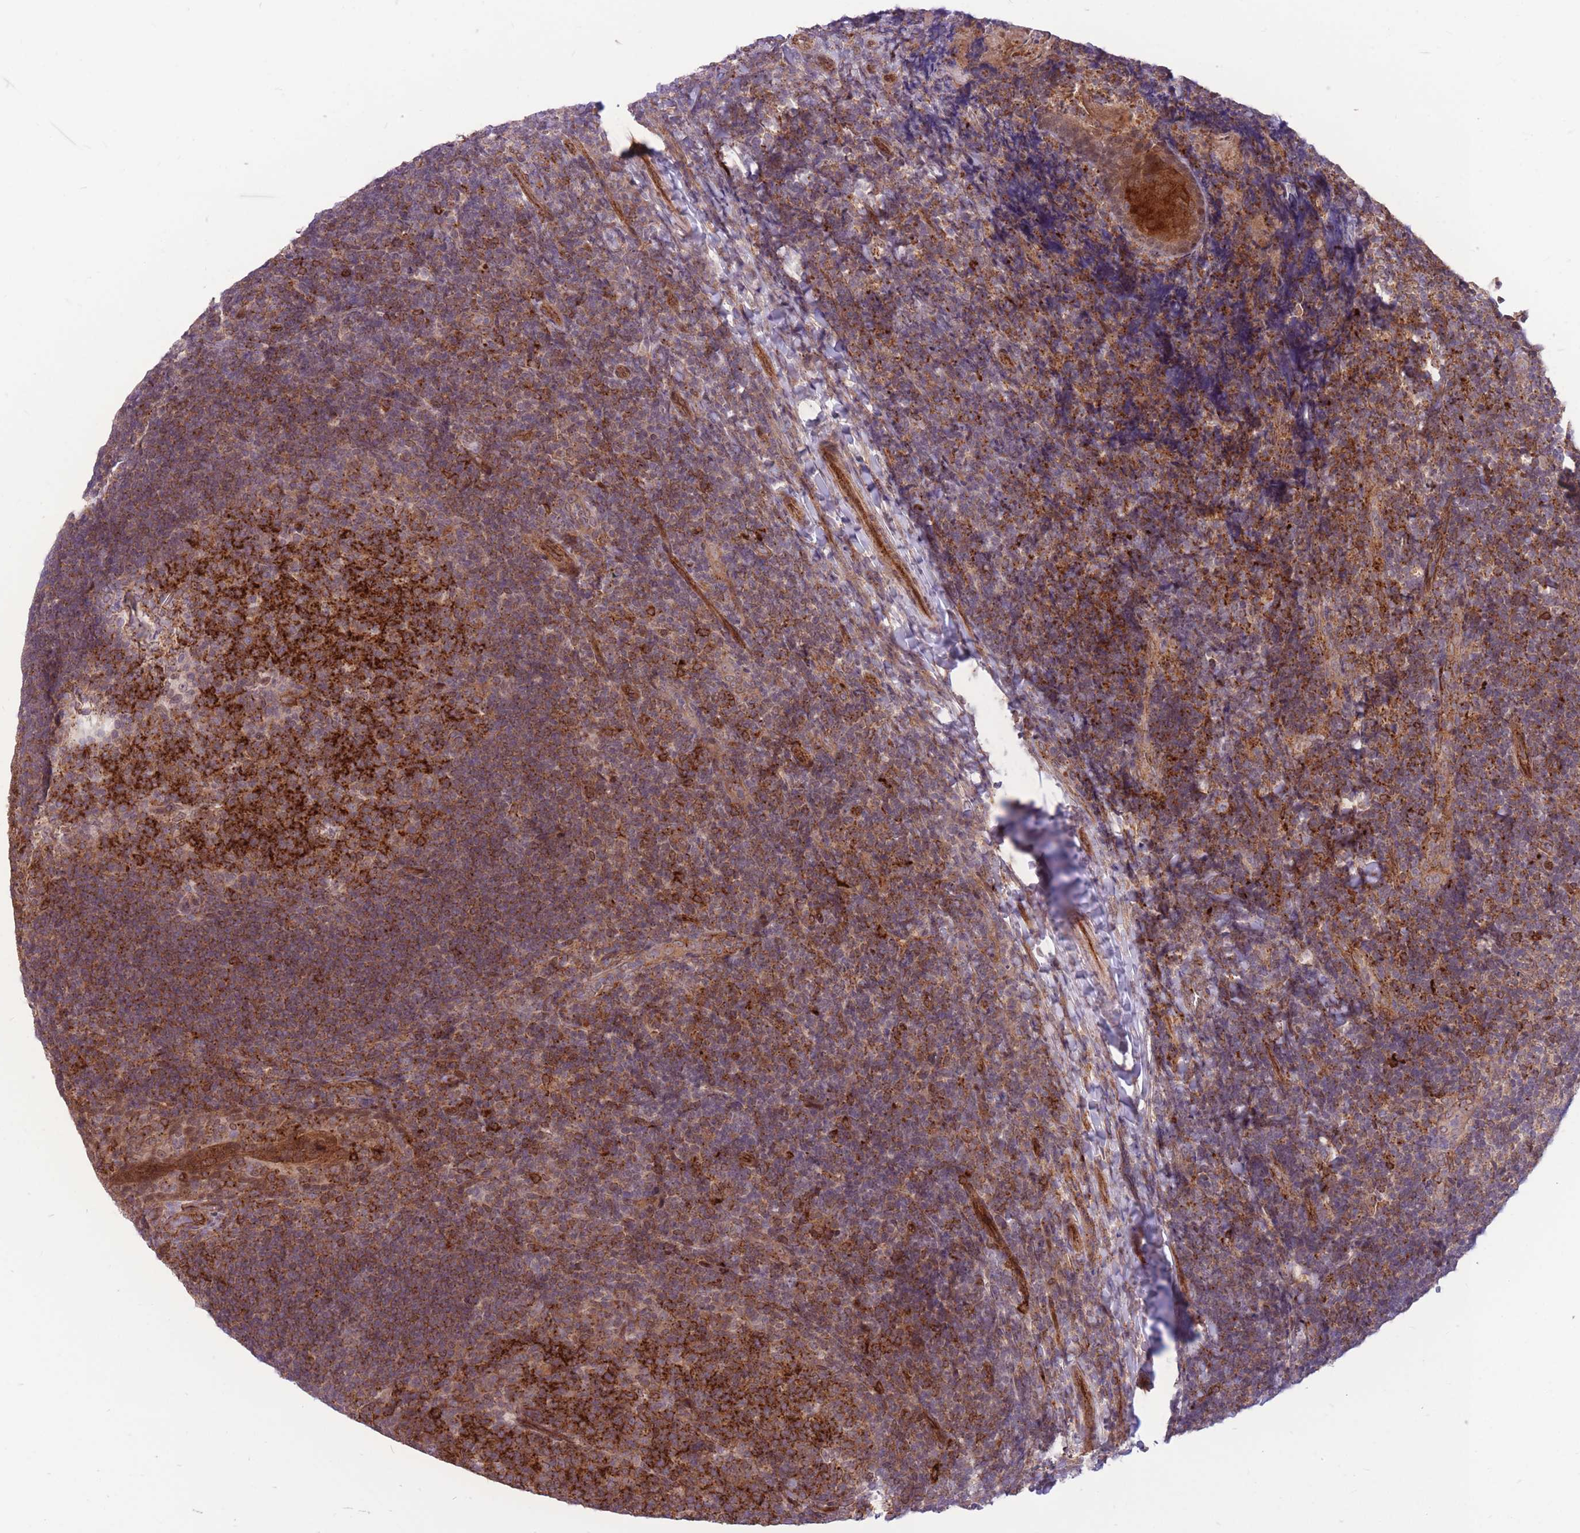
{"staining": {"intensity": "strong", "quantity": ">75%", "location": "cytoplasmic/membranous"}, "tissue": "tonsil", "cell_type": "Germinal center cells", "image_type": "normal", "snomed": [{"axis": "morphology", "description": "Normal tissue, NOS"}, {"axis": "topography", "description": "Tonsil"}], "caption": "Immunohistochemical staining of benign human tonsil shows strong cytoplasmic/membranous protein expression in about >75% of germinal center cells.", "gene": "TCF20", "patient": {"sex": "female", "age": 10}}